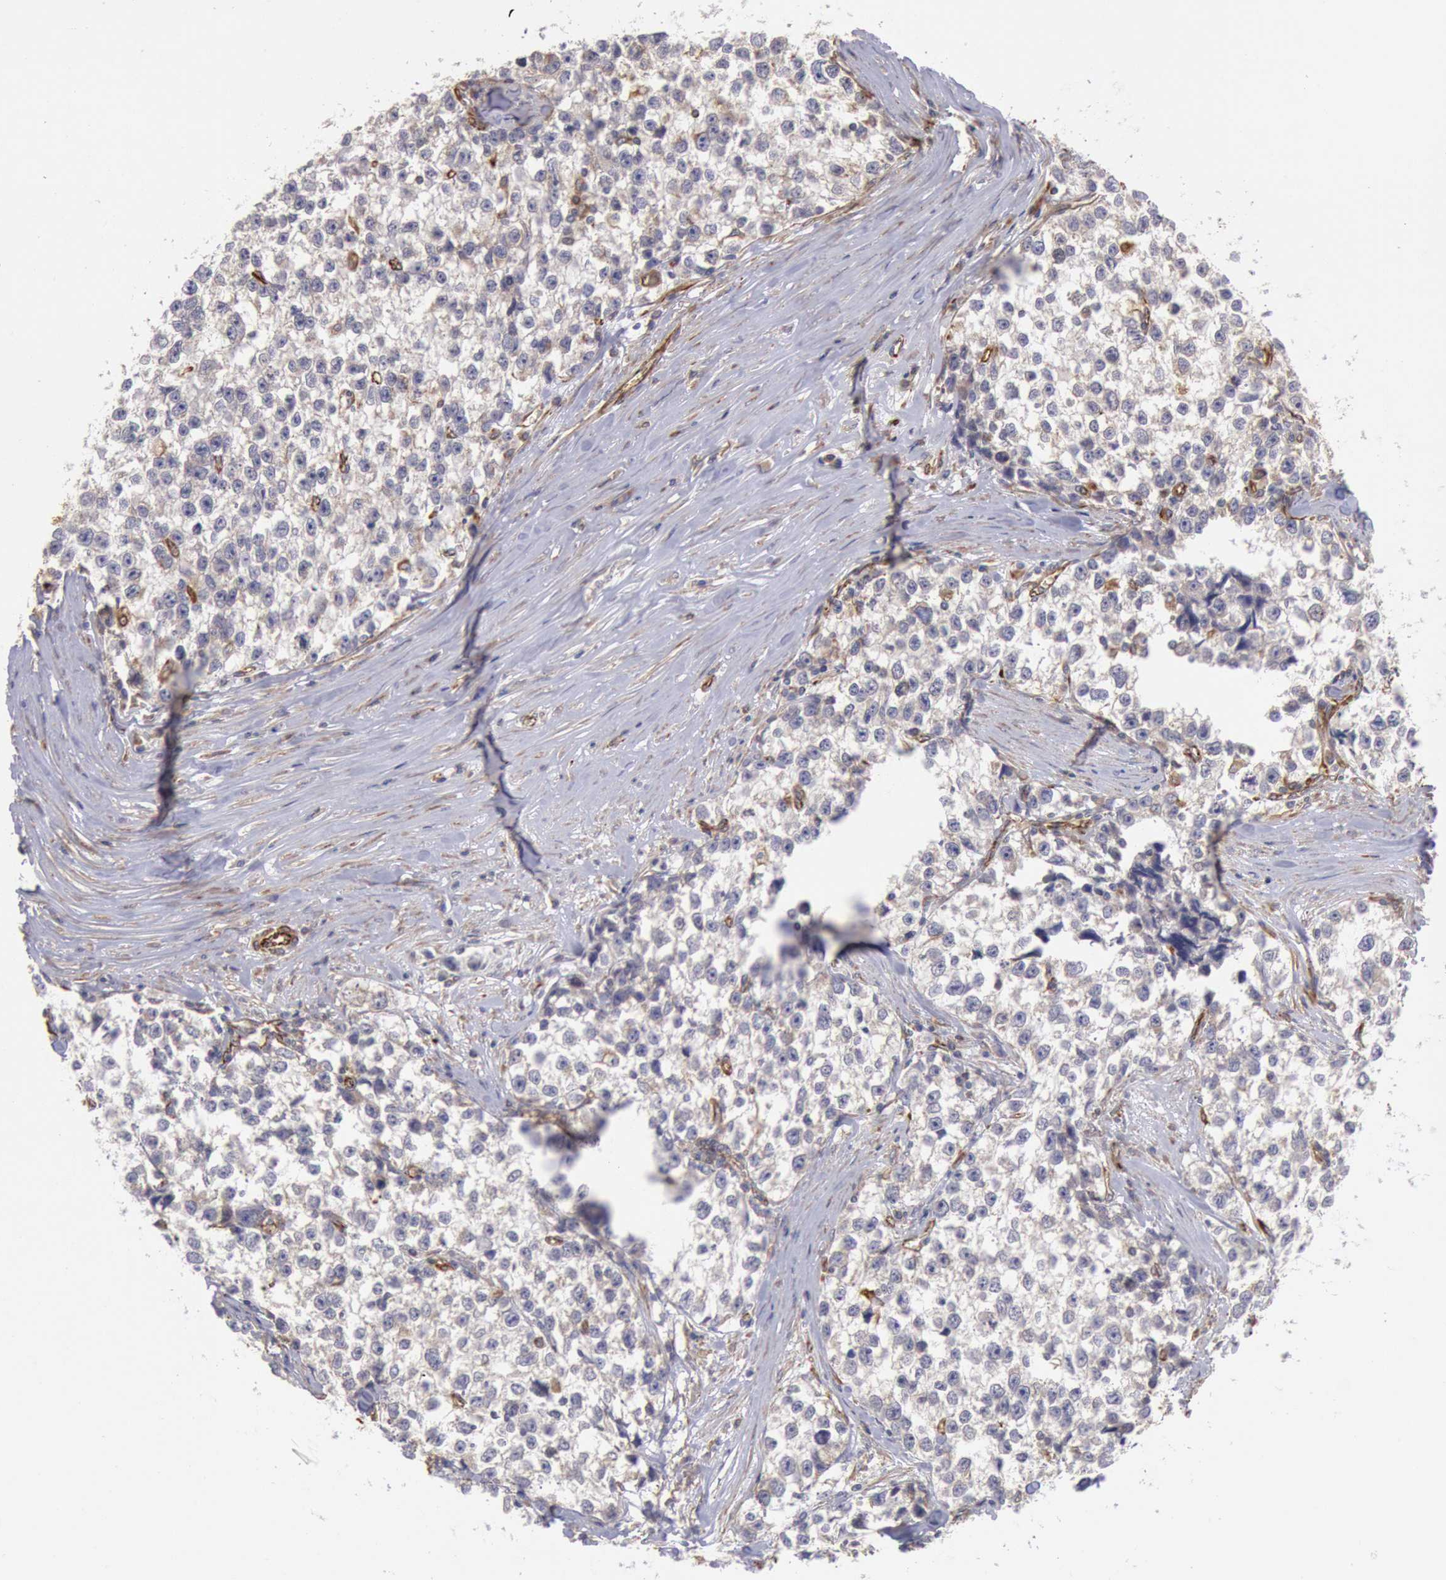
{"staining": {"intensity": "negative", "quantity": "none", "location": "none"}, "tissue": "testis cancer", "cell_type": "Tumor cells", "image_type": "cancer", "snomed": [{"axis": "morphology", "description": "Seminoma, NOS"}, {"axis": "morphology", "description": "Carcinoma, Embryonal, NOS"}, {"axis": "topography", "description": "Testis"}], "caption": "Immunohistochemistry histopathology image of human testis cancer stained for a protein (brown), which reveals no expression in tumor cells.", "gene": "RNF139", "patient": {"sex": "male", "age": 30}}